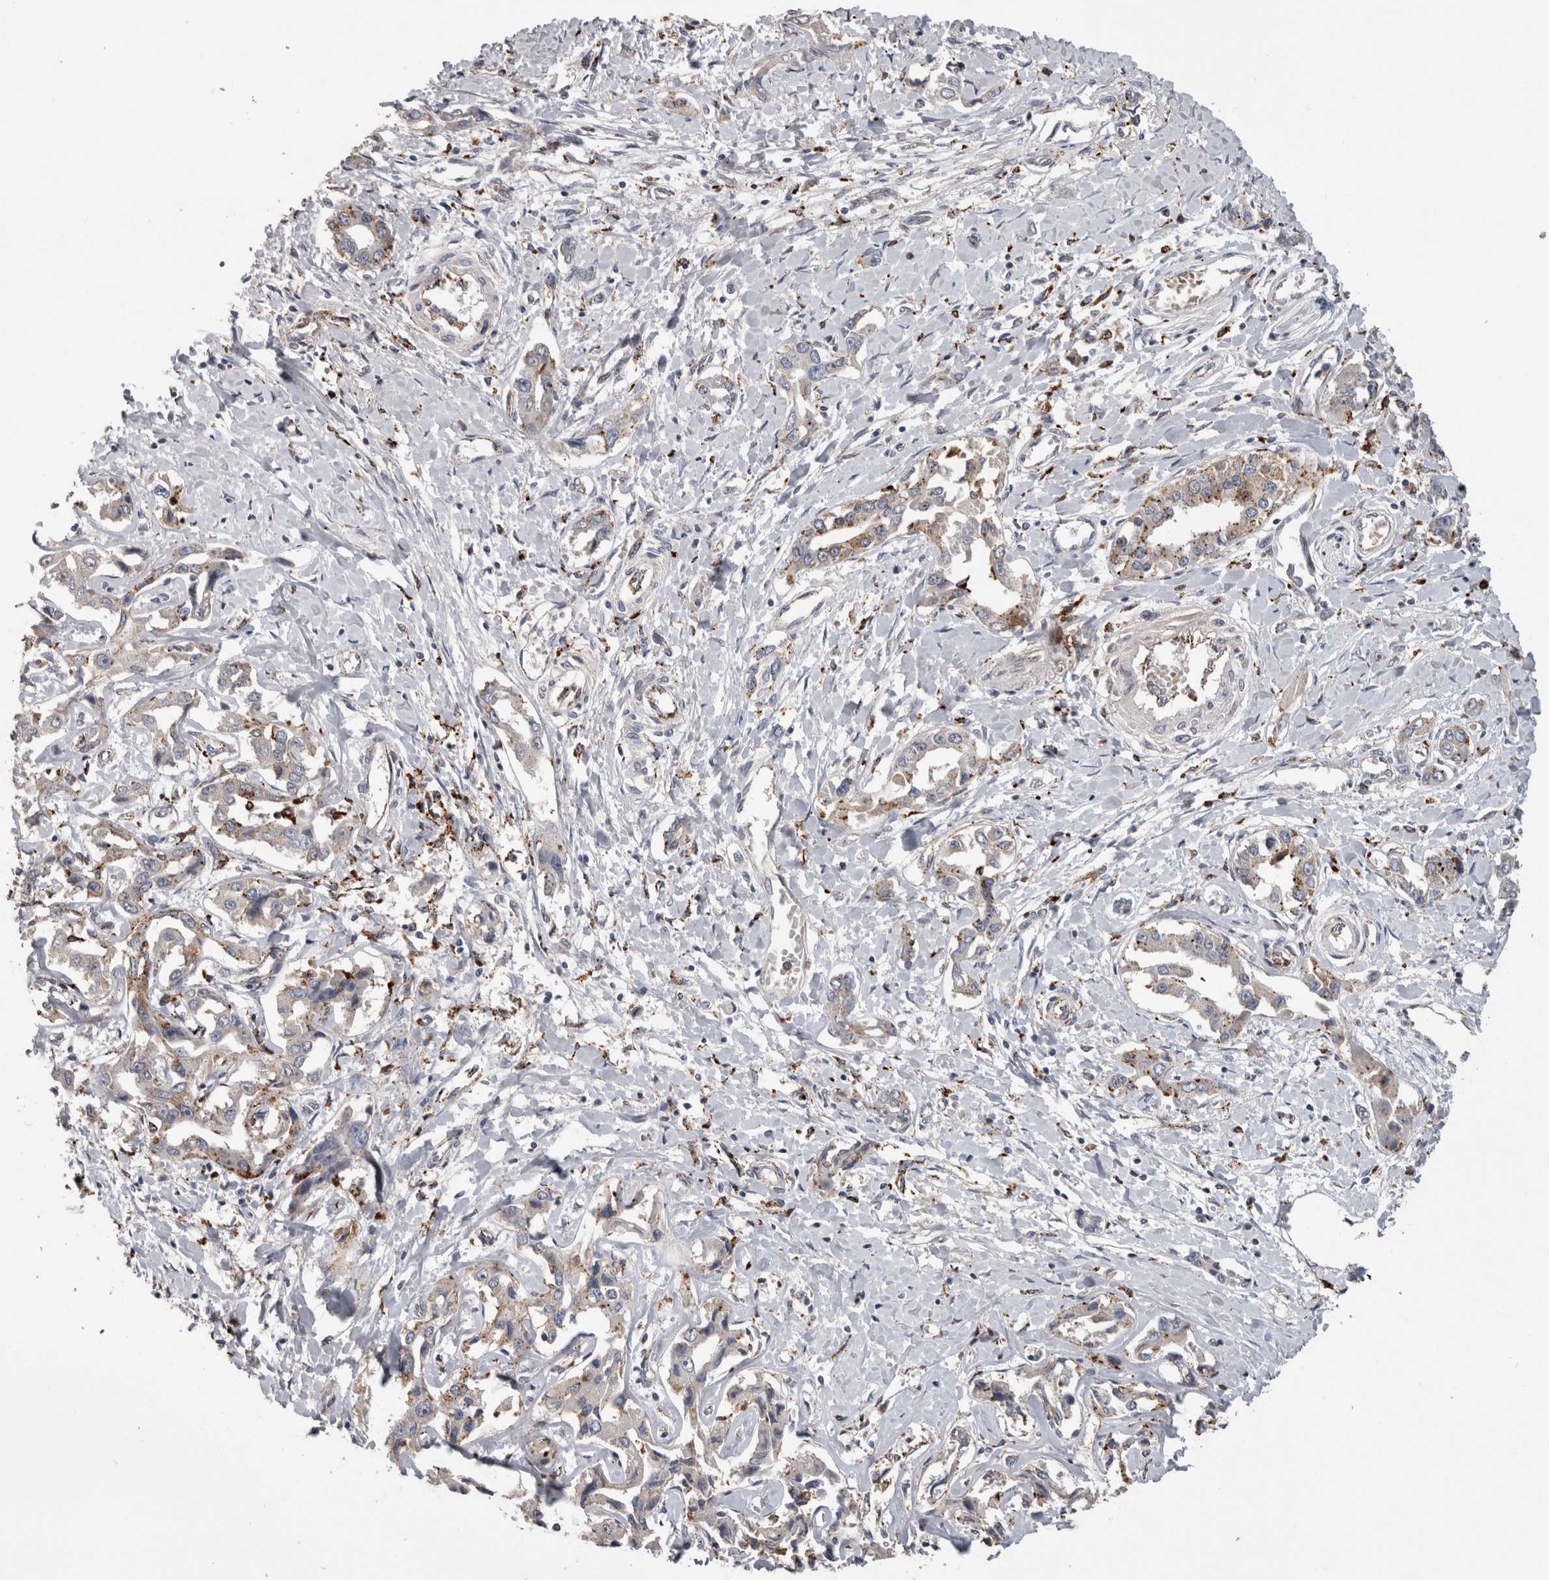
{"staining": {"intensity": "weak", "quantity": "<25%", "location": "cytoplasmic/membranous"}, "tissue": "liver cancer", "cell_type": "Tumor cells", "image_type": "cancer", "snomed": [{"axis": "morphology", "description": "Cholangiocarcinoma"}, {"axis": "topography", "description": "Liver"}], "caption": "IHC photomicrograph of human liver cancer stained for a protein (brown), which exhibits no expression in tumor cells.", "gene": "CTSZ", "patient": {"sex": "male", "age": 59}}